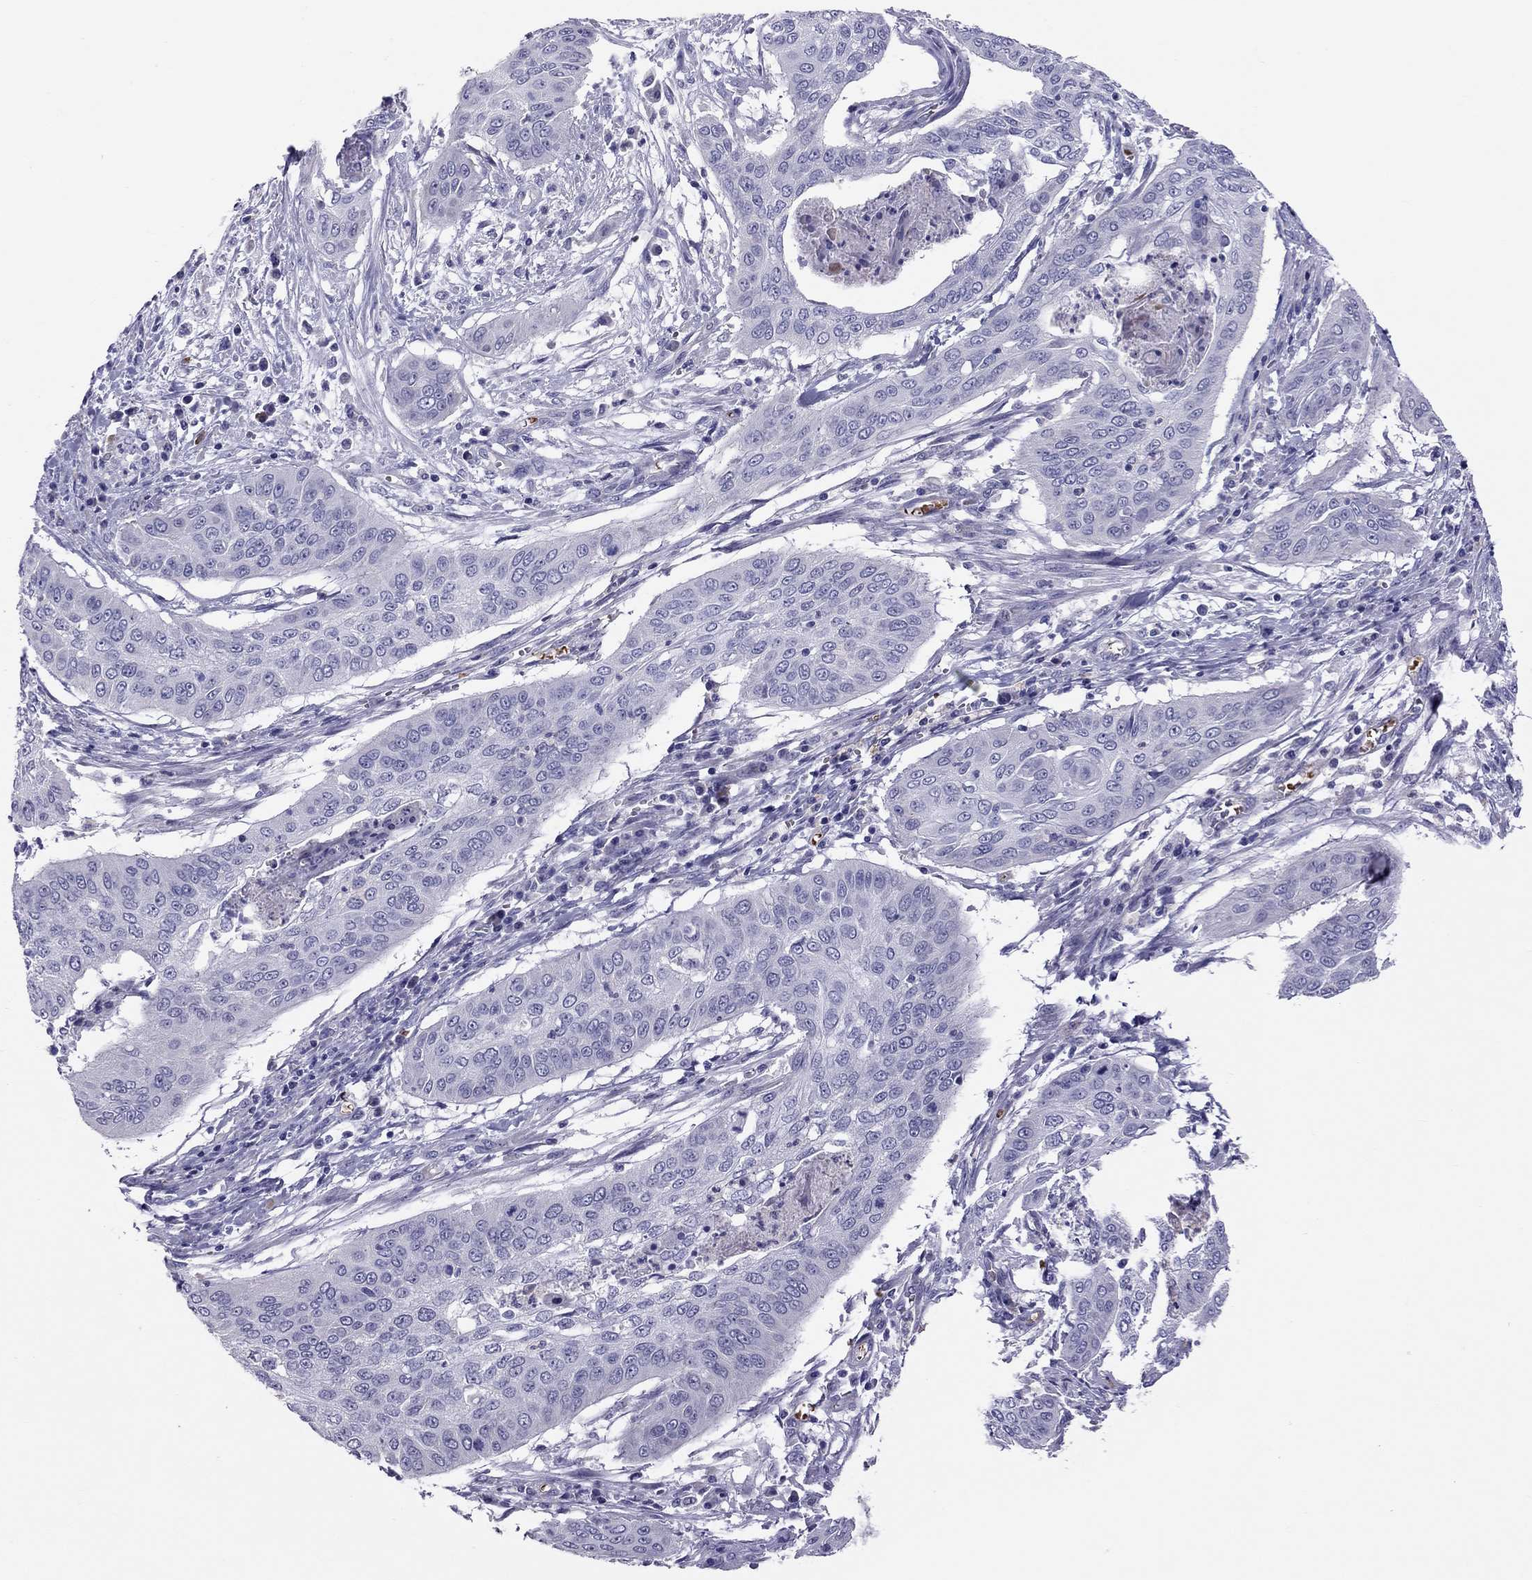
{"staining": {"intensity": "negative", "quantity": "none", "location": "none"}, "tissue": "cervical cancer", "cell_type": "Tumor cells", "image_type": "cancer", "snomed": [{"axis": "morphology", "description": "Squamous cell carcinoma, NOS"}, {"axis": "topography", "description": "Cervix"}], "caption": "Micrograph shows no protein positivity in tumor cells of cervical cancer tissue.", "gene": "FRMD1", "patient": {"sex": "female", "age": 39}}